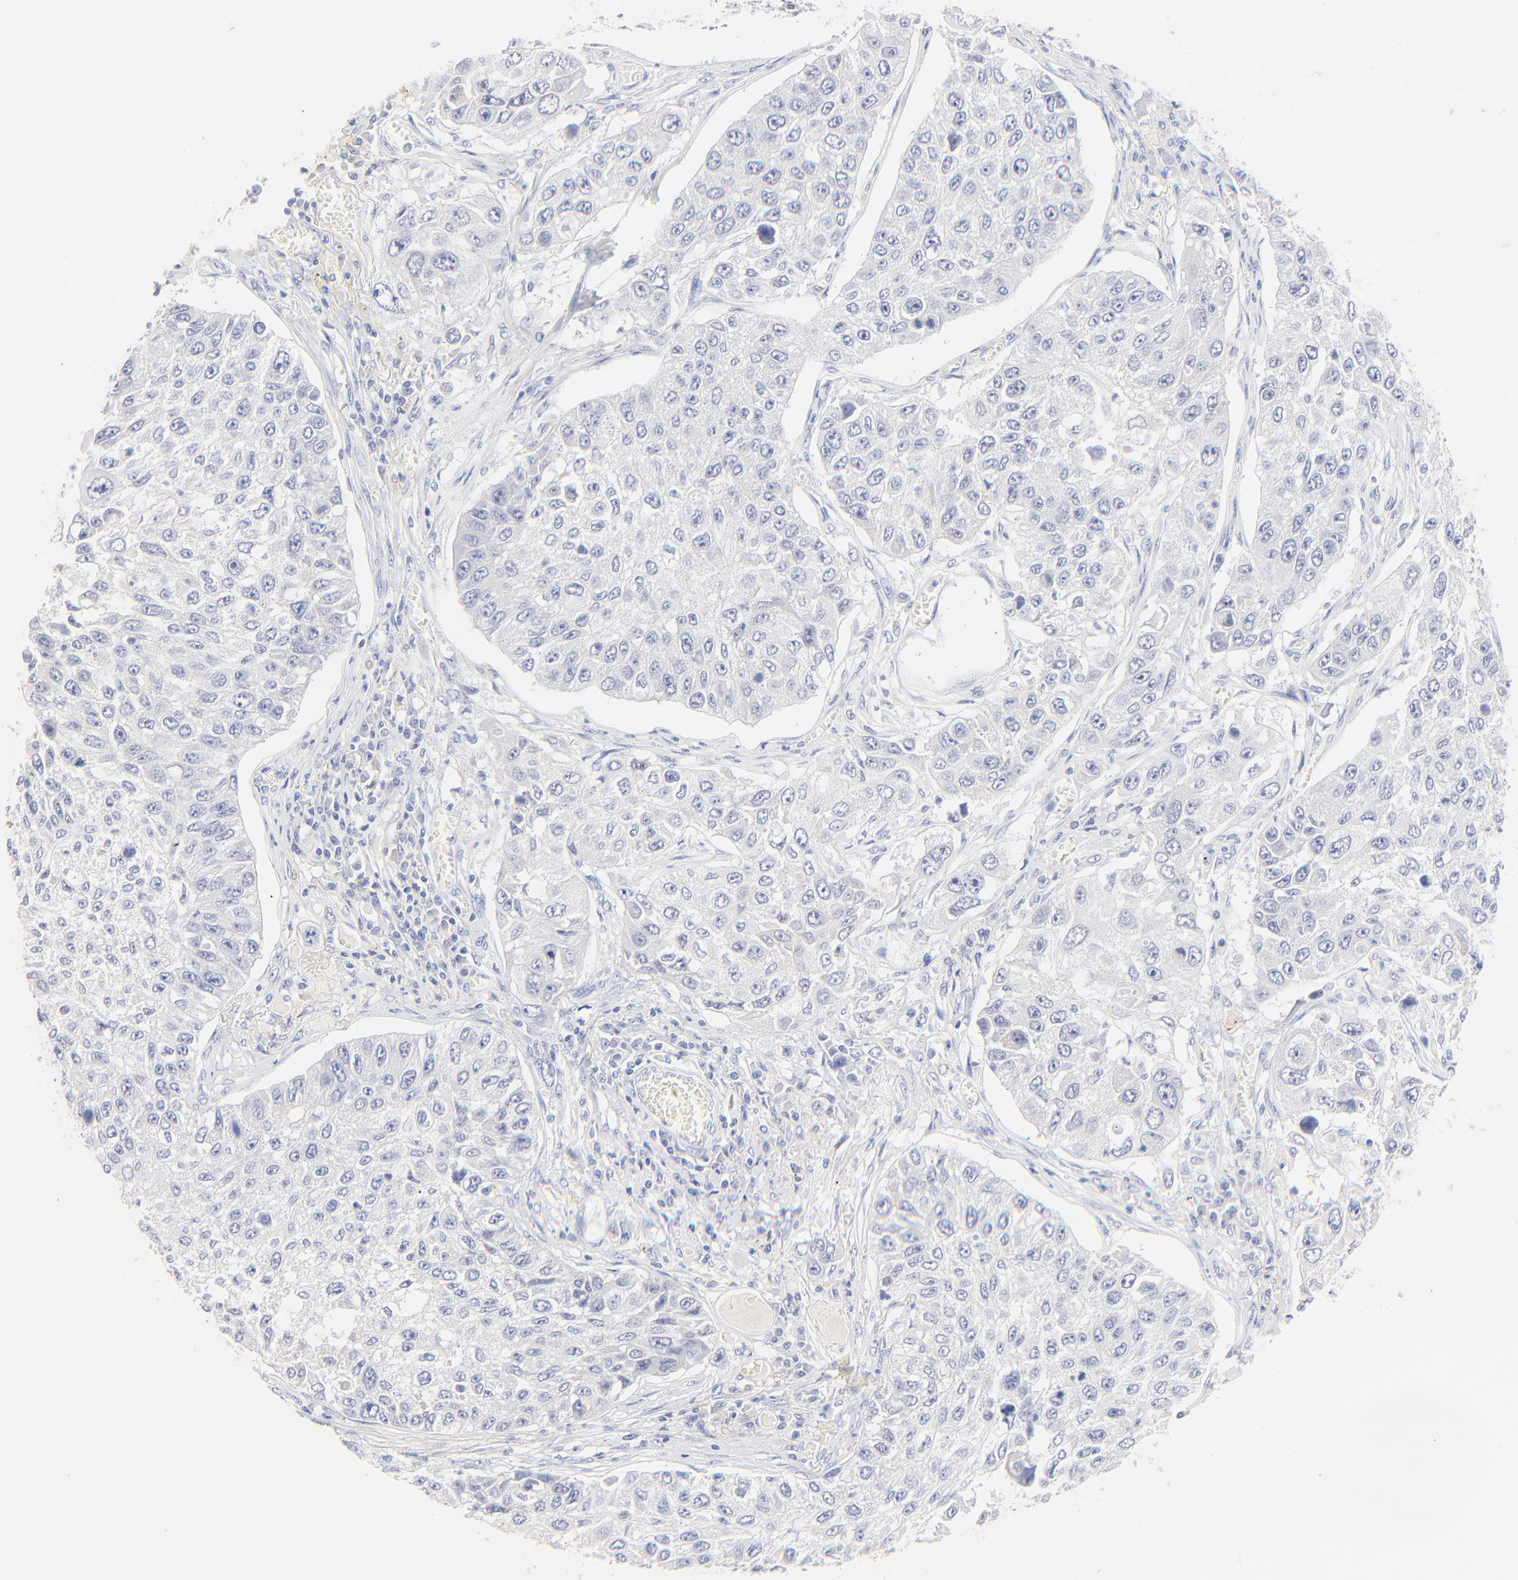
{"staining": {"intensity": "negative", "quantity": "none", "location": "none"}, "tissue": "lung cancer", "cell_type": "Tumor cells", "image_type": "cancer", "snomed": [{"axis": "morphology", "description": "Squamous cell carcinoma, NOS"}, {"axis": "topography", "description": "Lung"}], "caption": "There is no significant positivity in tumor cells of lung cancer.", "gene": "SULT4A1", "patient": {"sex": "male", "age": 71}}